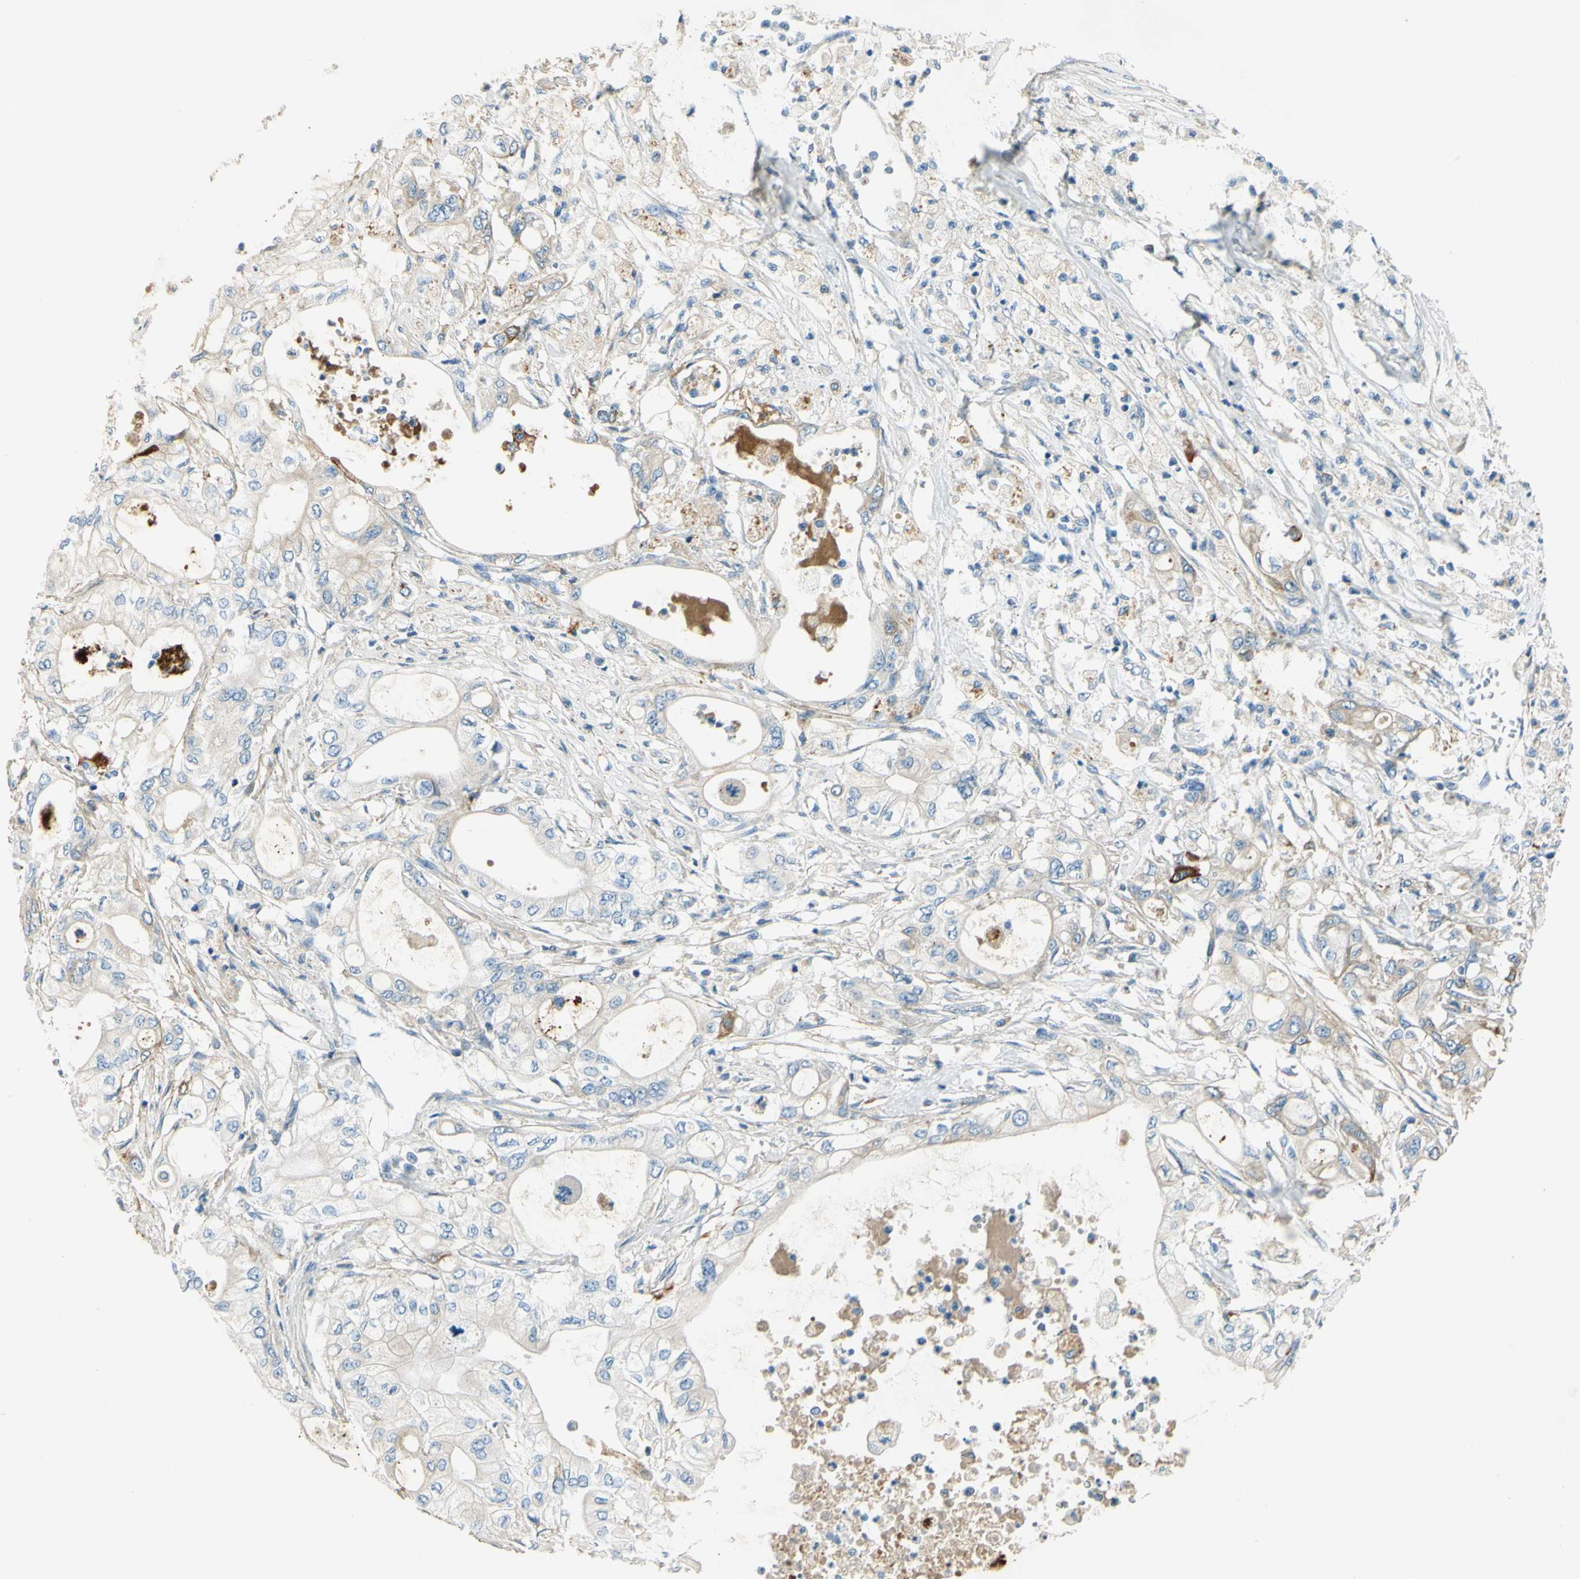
{"staining": {"intensity": "weak", "quantity": "<25%", "location": "cytoplasmic/membranous"}, "tissue": "pancreatic cancer", "cell_type": "Tumor cells", "image_type": "cancer", "snomed": [{"axis": "morphology", "description": "Adenocarcinoma, NOS"}, {"axis": "topography", "description": "Pancreas"}], "caption": "The immunohistochemistry (IHC) image has no significant positivity in tumor cells of pancreatic cancer (adenocarcinoma) tissue. (Brightfield microscopy of DAB IHC at high magnification).", "gene": "LAMA3", "patient": {"sex": "male", "age": 79}}